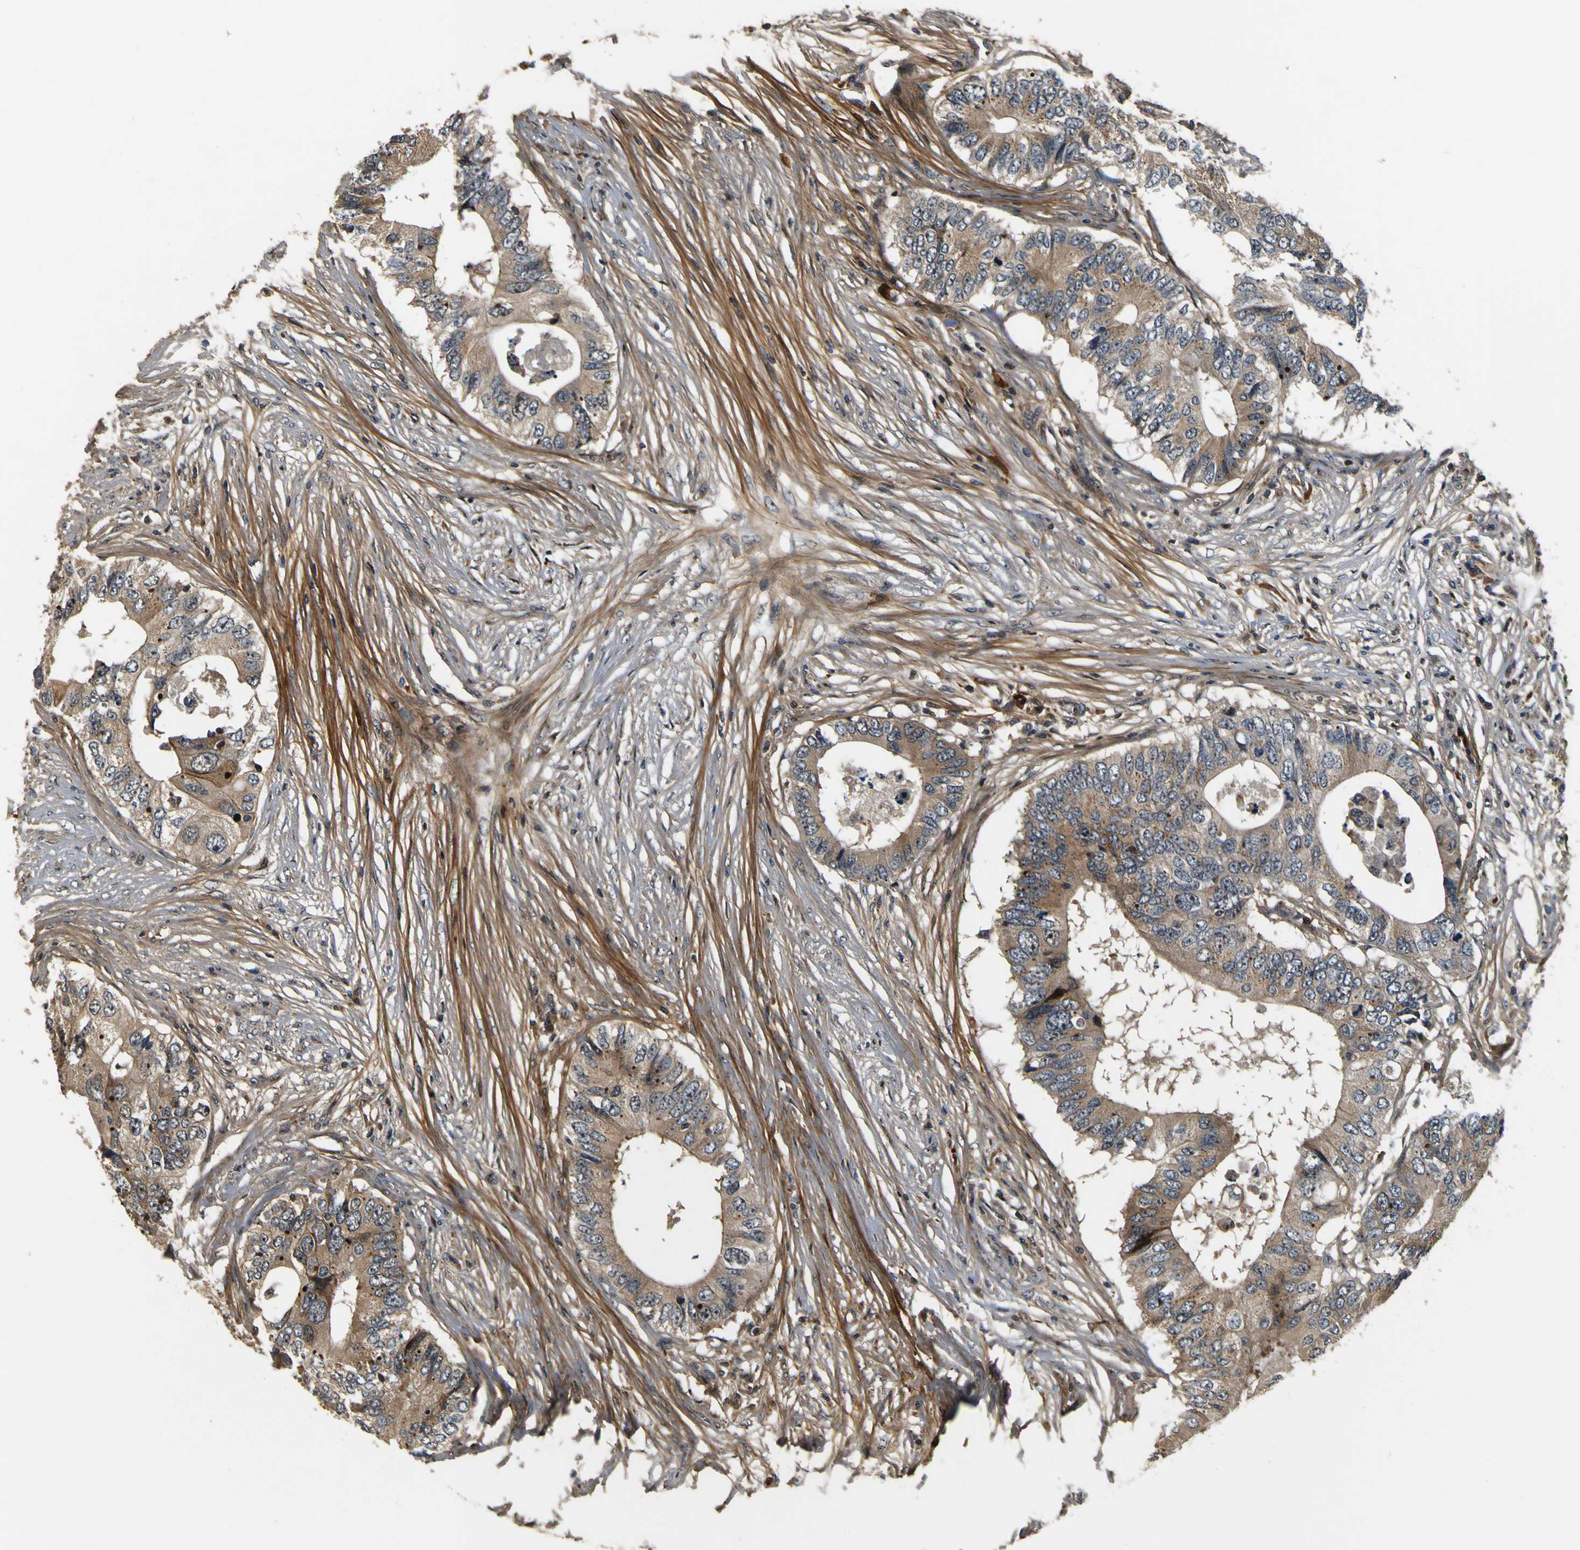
{"staining": {"intensity": "moderate", "quantity": ">75%", "location": "cytoplasmic/membranous"}, "tissue": "colorectal cancer", "cell_type": "Tumor cells", "image_type": "cancer", "snomed": [{"axis": "morphology", "description": "Adenocarcinoma, NOS"}, {"axis": "topography", "description": "Colon"}], "caption": "Human colorectal adenocarcinoma stained with a brown dye demonstrates moderate cytoplasmic/membranous positive staining in approximately >75% of tumor cells.", "gene": "LRP4", "patient": {"sex": "male", "age": 71}}